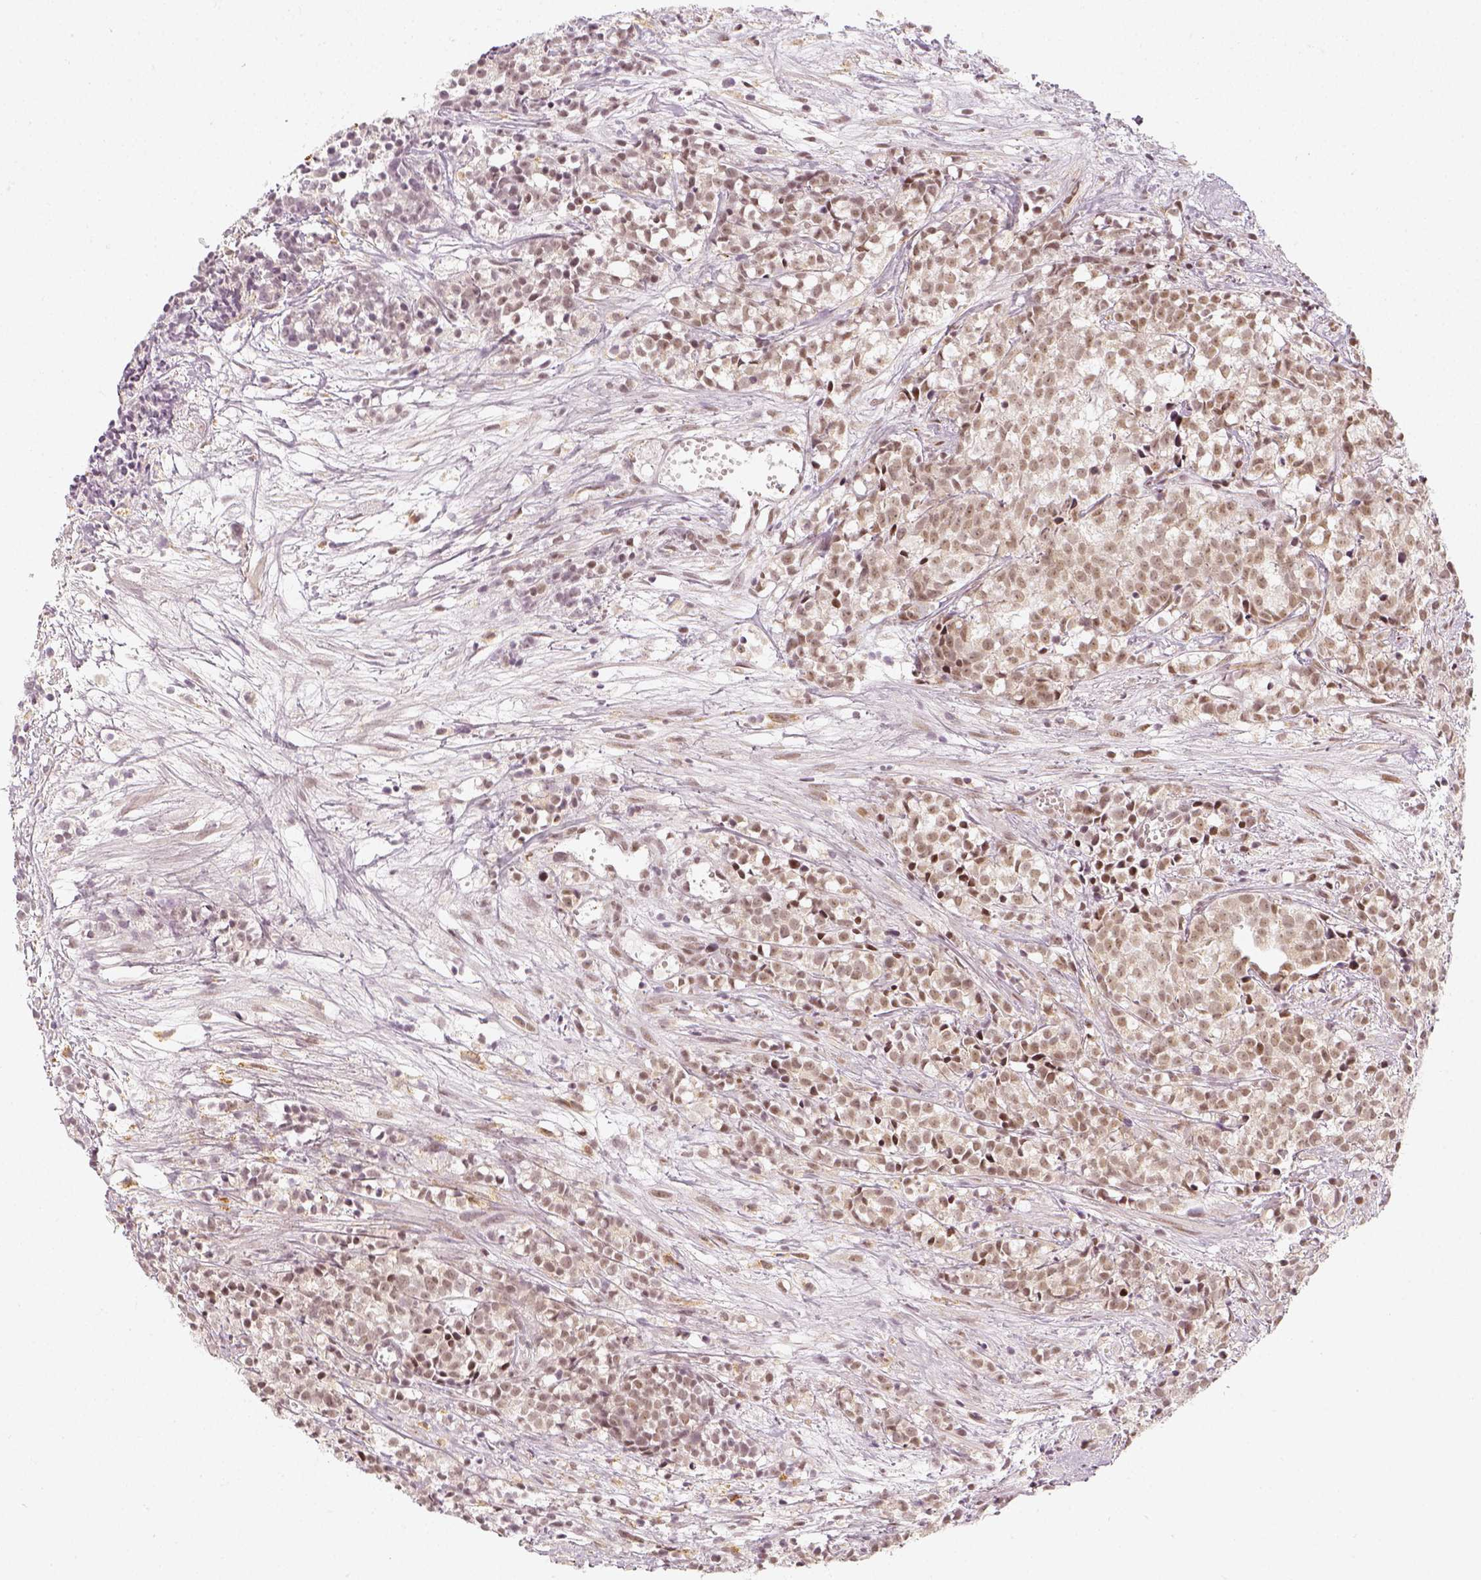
{"staining": {"intensity": "weak", "quantity": ">75%", "location": "nuclear"}, "tissue": "prostate cancer", "cell_type": "Tumor cells", "image_type": "cancer", "snomed": [{"axis": "morphology", "description": "Adenocarcinoma, High grade"}, {"axis": "topography", "description": "Prostate"}], "caption": "Immunohistochemistry (IHC) micrograph of neoplastic tissue: human prostate cancer (adenocarcinoma (high-grade)) stained using immunohistochemistry (IHC) demonstrates low levels of weak protein expression localized specifically in the nuclear of tumor cells, appearing as a nuclear brown color.", "gene": "KDM5B", "patient": {"sex": "male", "age": 58}}